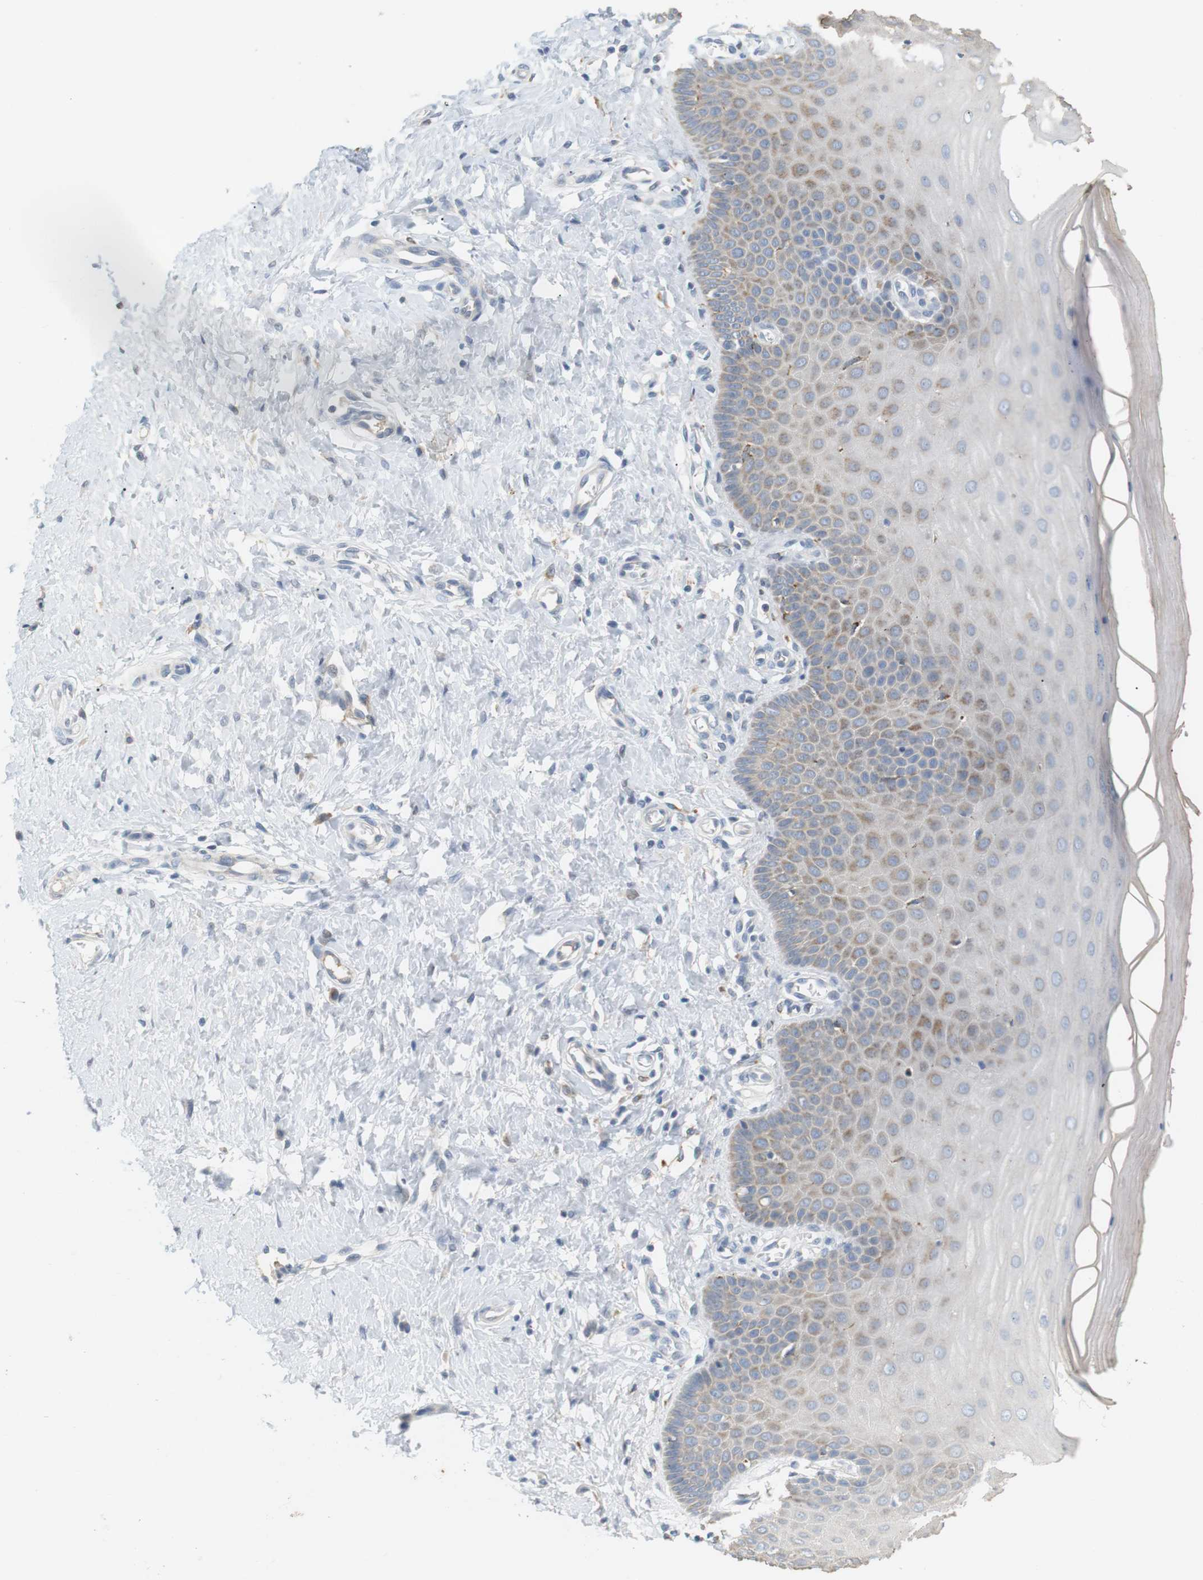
{"staining": {"intensity": "weak", "quantity": "25%-75%", "location": "cytoplasmic/membranous"}, "tissue": "cervix", "cell_type": "Squamous epithelial cells", "image_type": "normal", "snomed": [{"axis": "morphology", "description": "Normal tissue, NOS"}, {"axis": "topography", "description": "Cervix"}], "caption": "IHC staining of benign cervix, which reveals low levels of weak cytoplasmic/membranous staining in about 25%-75% of squamous epithelial cells indicating weak cytoplasmic/membranous protein staining. The staining was performed using DAB (3,3'-diaminobenzidine) (brown) for protein detection and nuclei were counterstained in hematoxylin (blue).", "gene": "CD300E", "patient": {"sex": "female", "age": 55}}